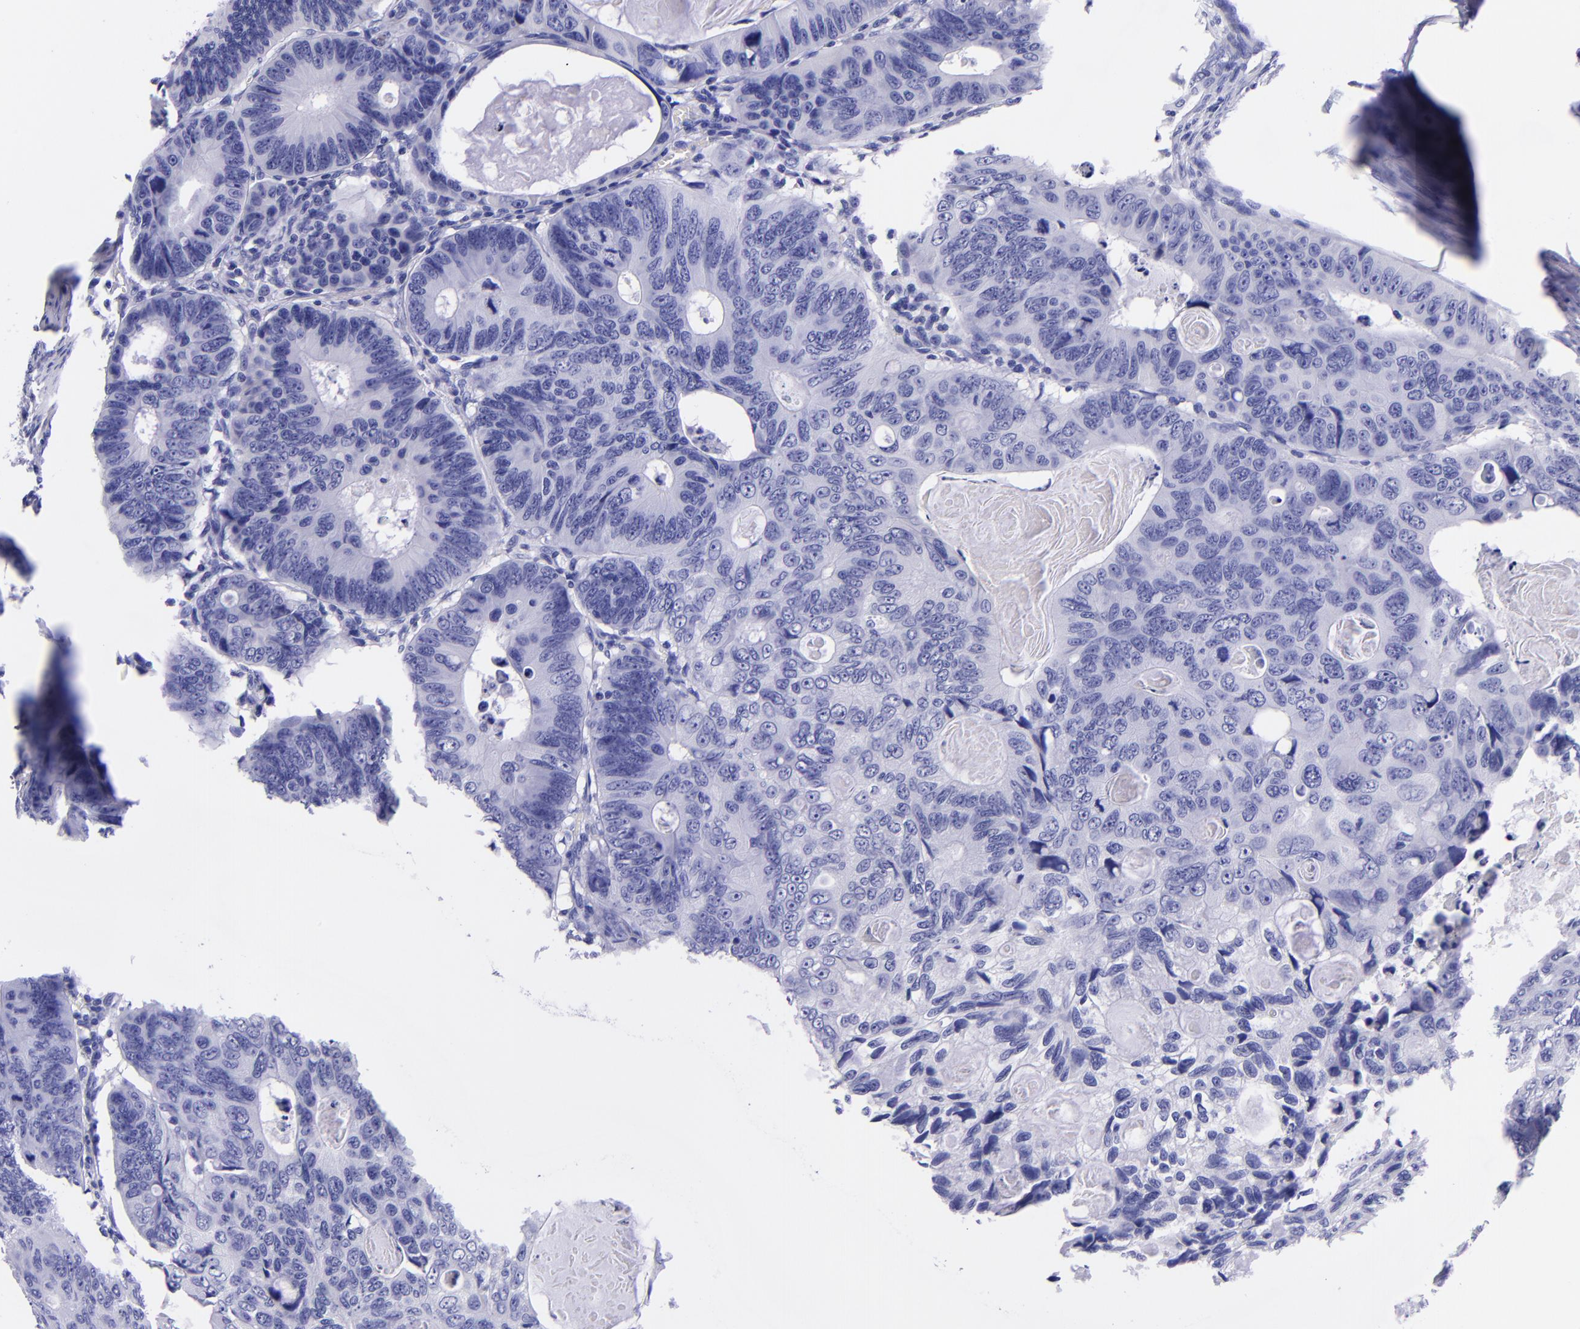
{"staining": {"intensity": "negative", "quantity": "none", "location": "none"}, "tissue": "colorectal cancer", "cell_type": "Tumor cells", "image_type": "cancer", "snomed": [{"axis": "morphology", "description": "Adenocarcinoma, NOS"}, {"axis": "topography", "description": "Colon"}], "caption": "The IHC image has no significant staining in tumor cells of adenocarcinoma (colorectal) tissue.", "gene": "SLPI", "patient": {"sex": "female", "age": 55}}